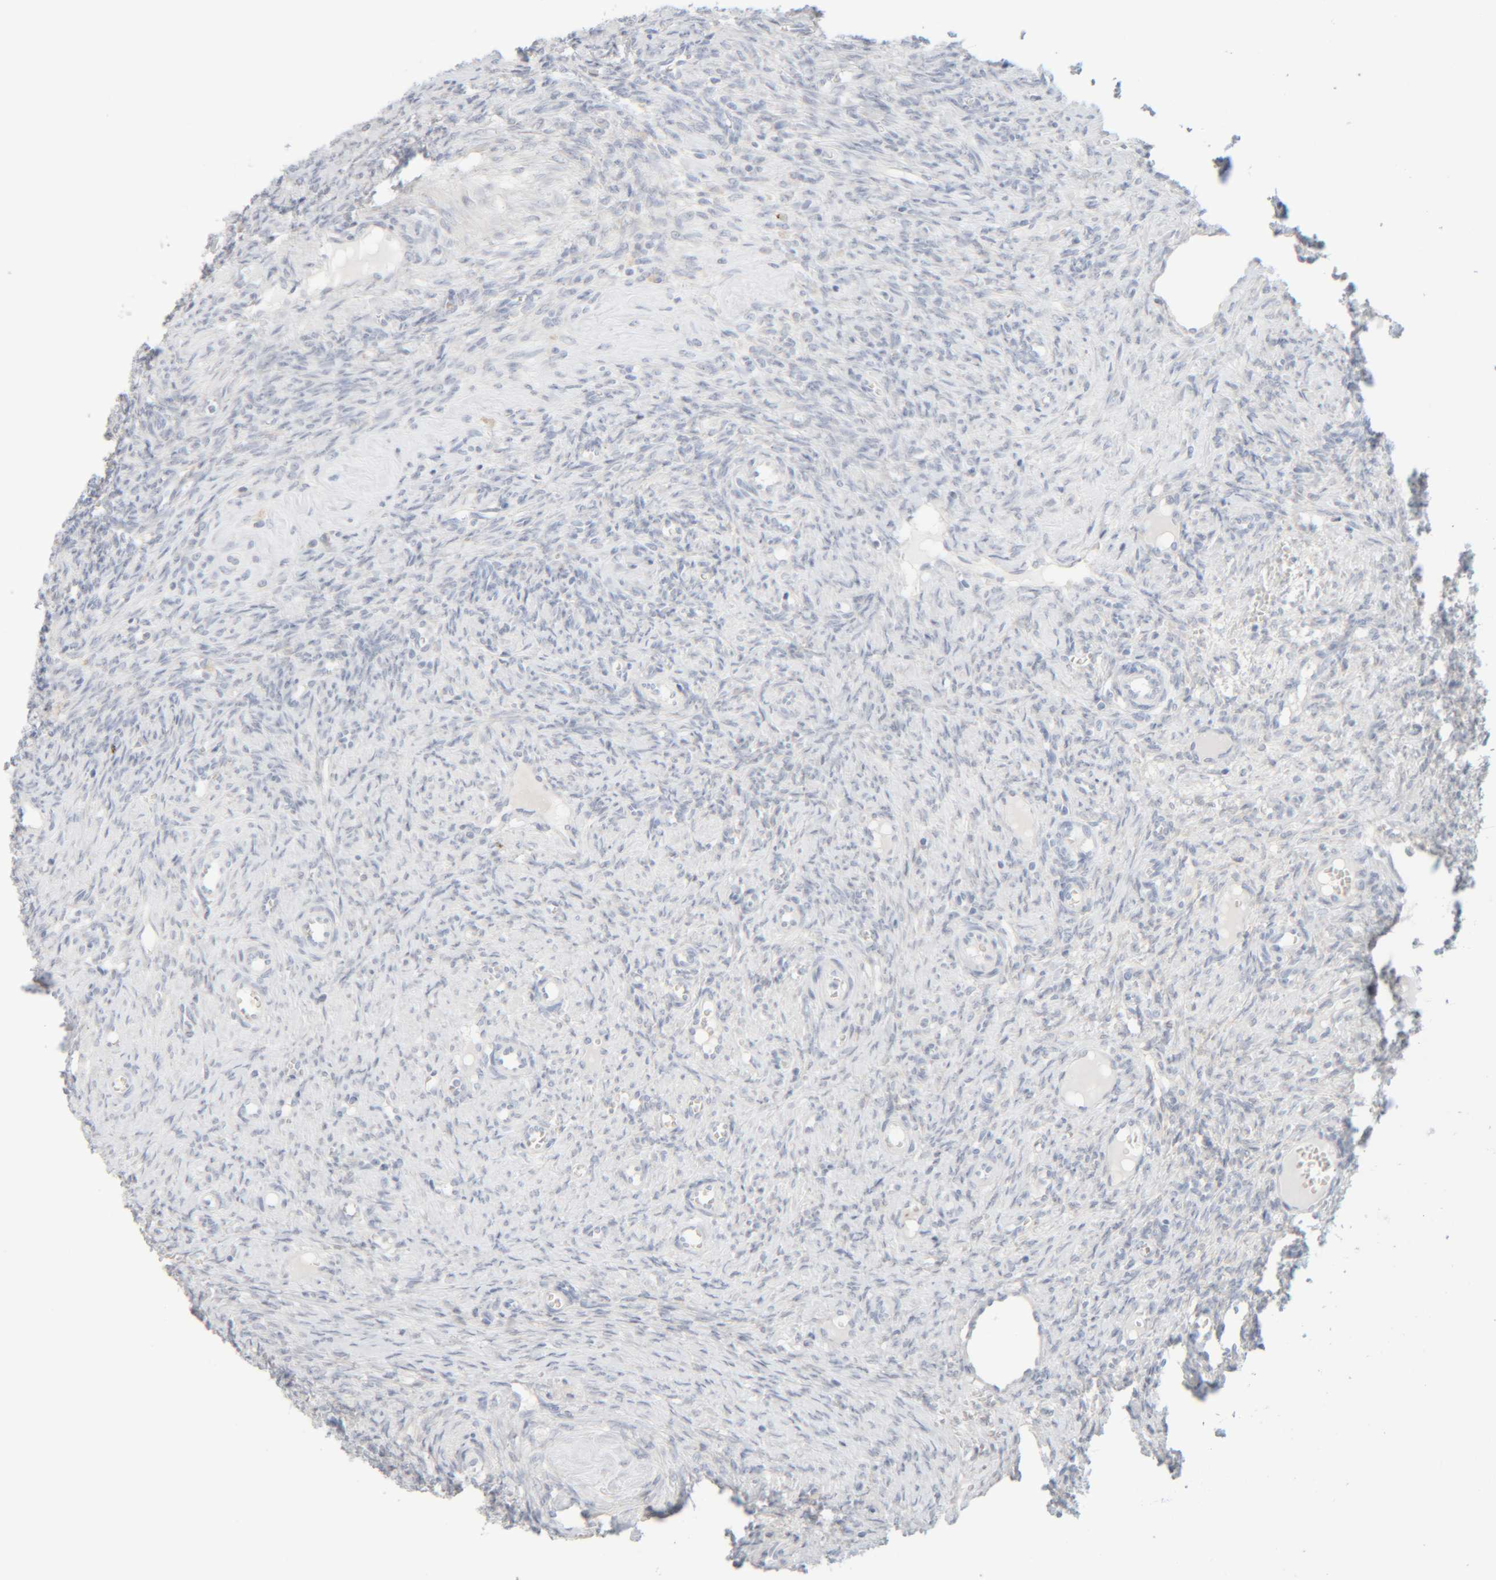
{"staining": {"intensity": "negative", "quantity": "none", "location": "none"}, "tissue": "ovary", "cell_type": "Ovarian stroma cells", "image_type": "normal", "snomed": [{"axis": "morphology", "description": "Normal tissue, NOS"}, {"axis": "topography", "description": "Ovary"}], "caption": "IHC of benign human ovary displays no positivity in ovarian stroma cells. (Brightfield microscopy of DAB (3,3'-diaminobenzidine) immunohistochemistry (IHC) at high magnification).", "gene": "RIDA", "patient": {"sex": "female", "age": 41}}